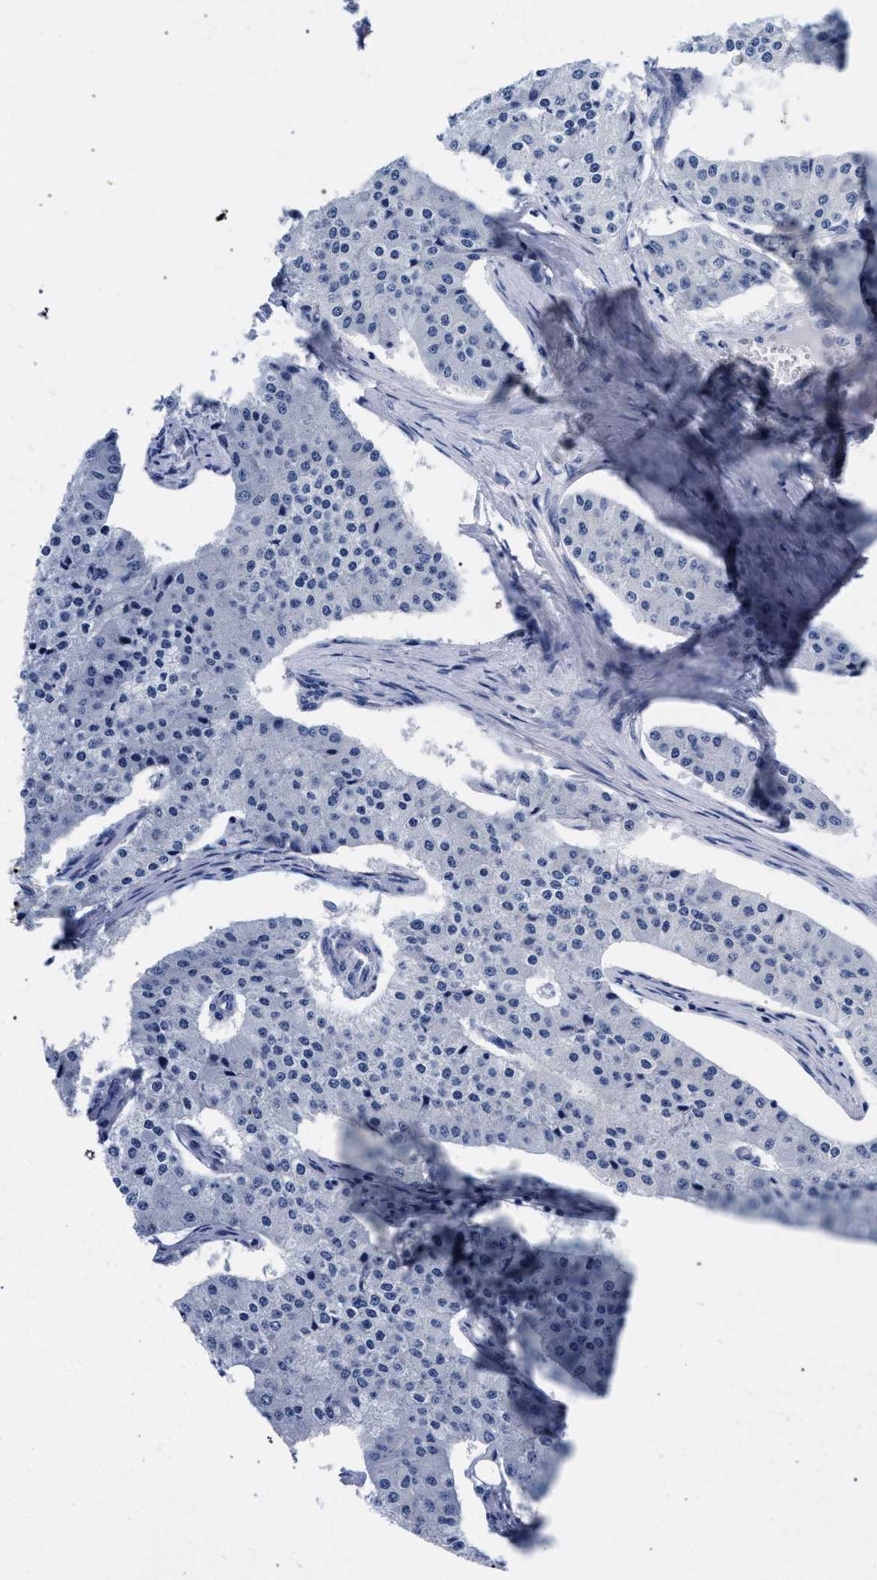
{"staining": {"intensity": "negative", "quantity": "none", "location": "none"}, "tissue": "carcinoid", "cell_type": "Tumor cells", "image_type": "cancer", "snomed": [{"axis": "morphology", "description": "Carcinoid, malignant, NOS"}, {"axis": "topography", "description": "Colon"}], "caption": "High power microscopy histopathology image of an IHC micrograph of carcinoid, revealing no significant positivity in tumor cells.", "gene": "AKAP4", "patient": {"sex": "female", "age": 52}}